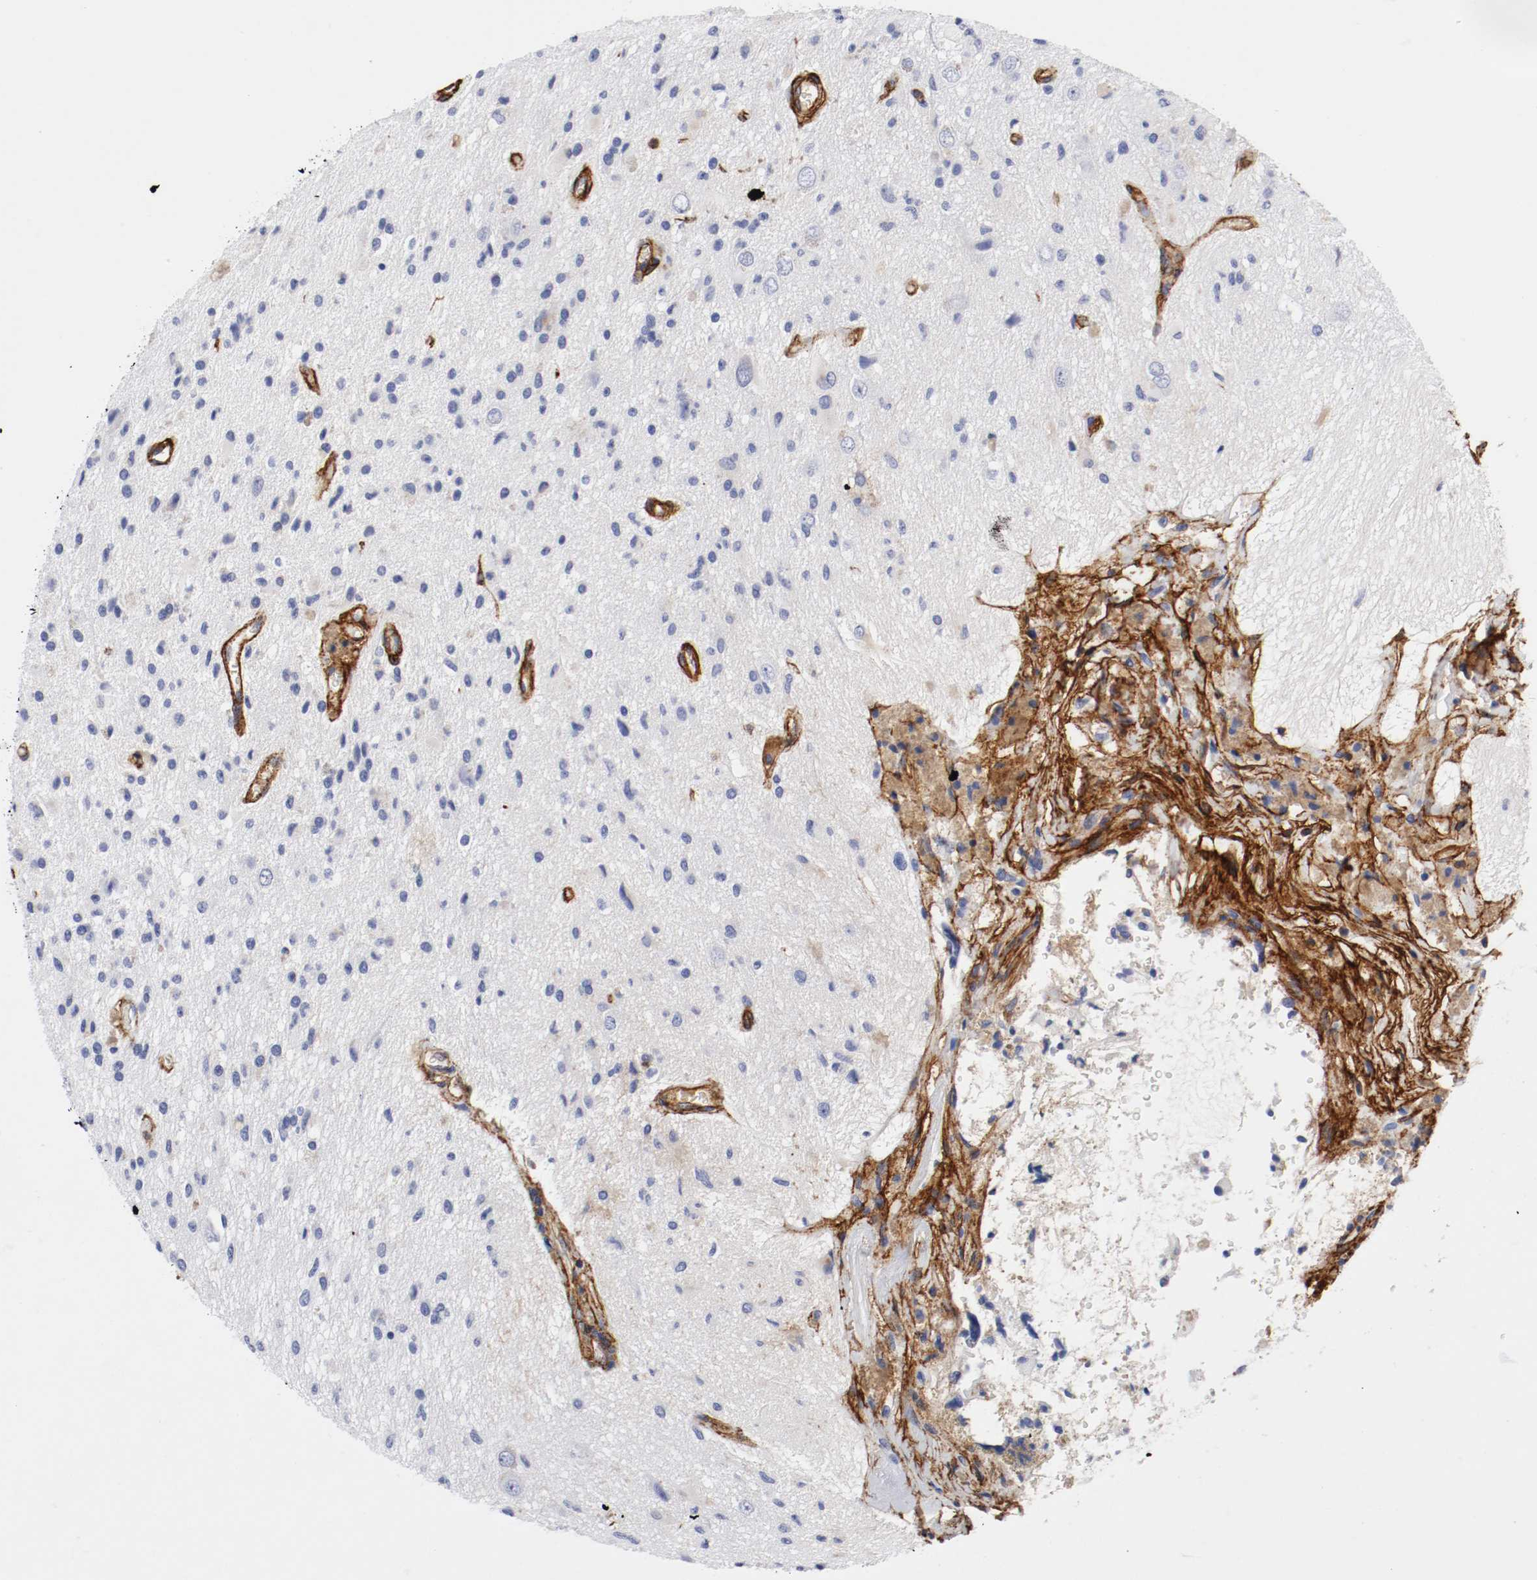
{"staining": {"intensity": "weak", "quantity": "<25%", "location": "cytoplasmic/membranous"}, "tissue": "glioma", "cell_type": "Tumor cells", "image_type": "cancer", "snomed": [{"axis": "morphology", "description": "Glioma, malignant, High grade"}, {"axis": "topography", "description": "Brain"}], "caption": "This micrograph is of glioma stained with immunohistochemistry (IHC) to label a protein in brown with the nuclei are counter-stained blue. There is no positivity in tumor cells.", "gene": "IFITM1", "patient": {"sex": "male", "age": 47}}